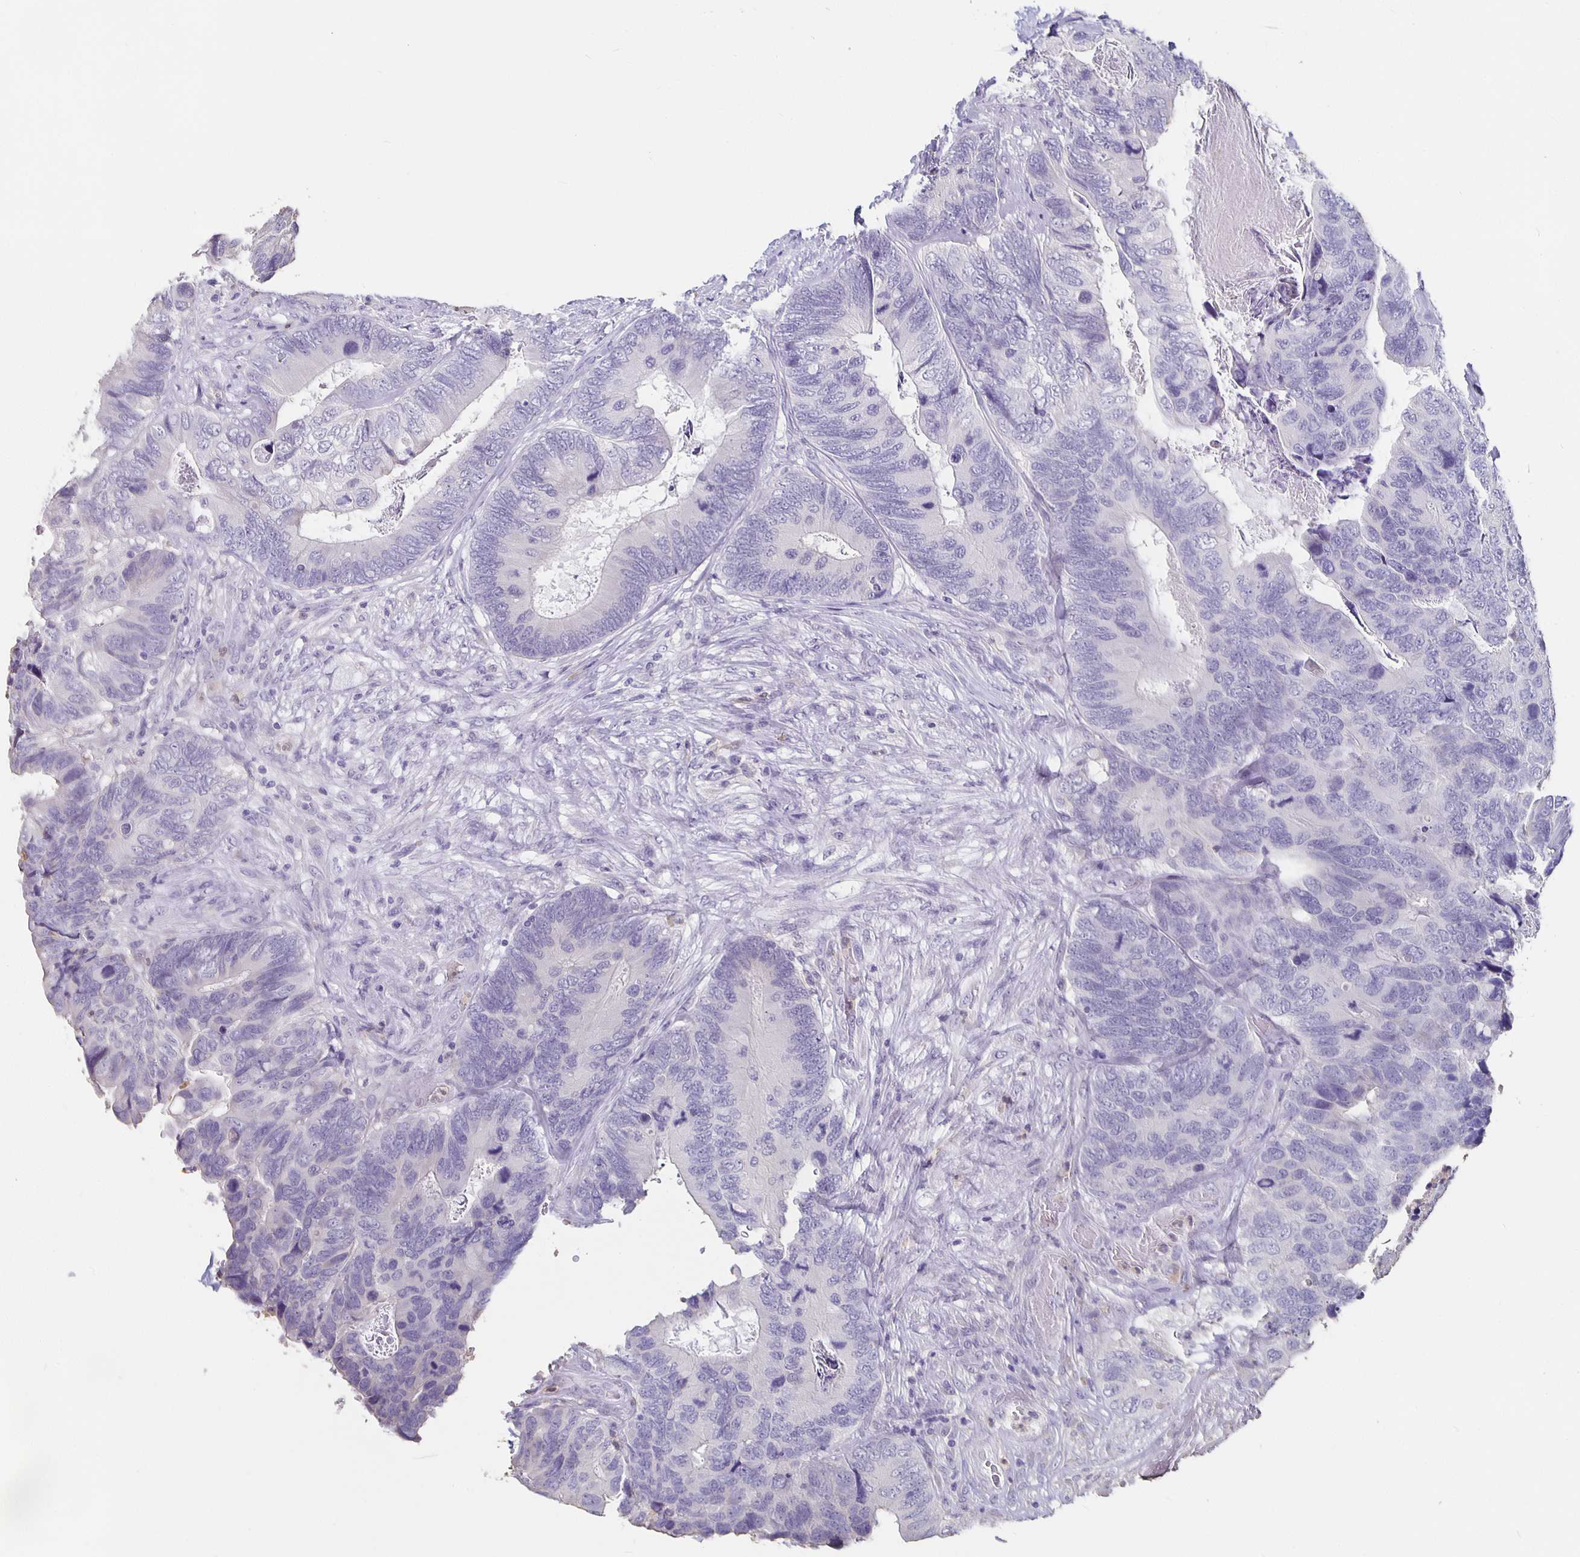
{"staining": {"intensity": "negative", "quantity": "none", "location": "none"}, "tissue": "breast cancer", "cell_type": "Tumor cells", "image_type": "cancer", "snomed": [{"axis": "morphology", "description": "Lobular carcinoma"}, {"axis": "topography", "description": "Breast"}], "caption": "Immunohistochemistry (IHC) image of neoplastic tissue: human breast cancer (lobular carcinoma) stained with DAB displays no significant protein positivity in tumor cells.", "gene": "GPX4", "patient": {"sex": "female", "age": 59}}